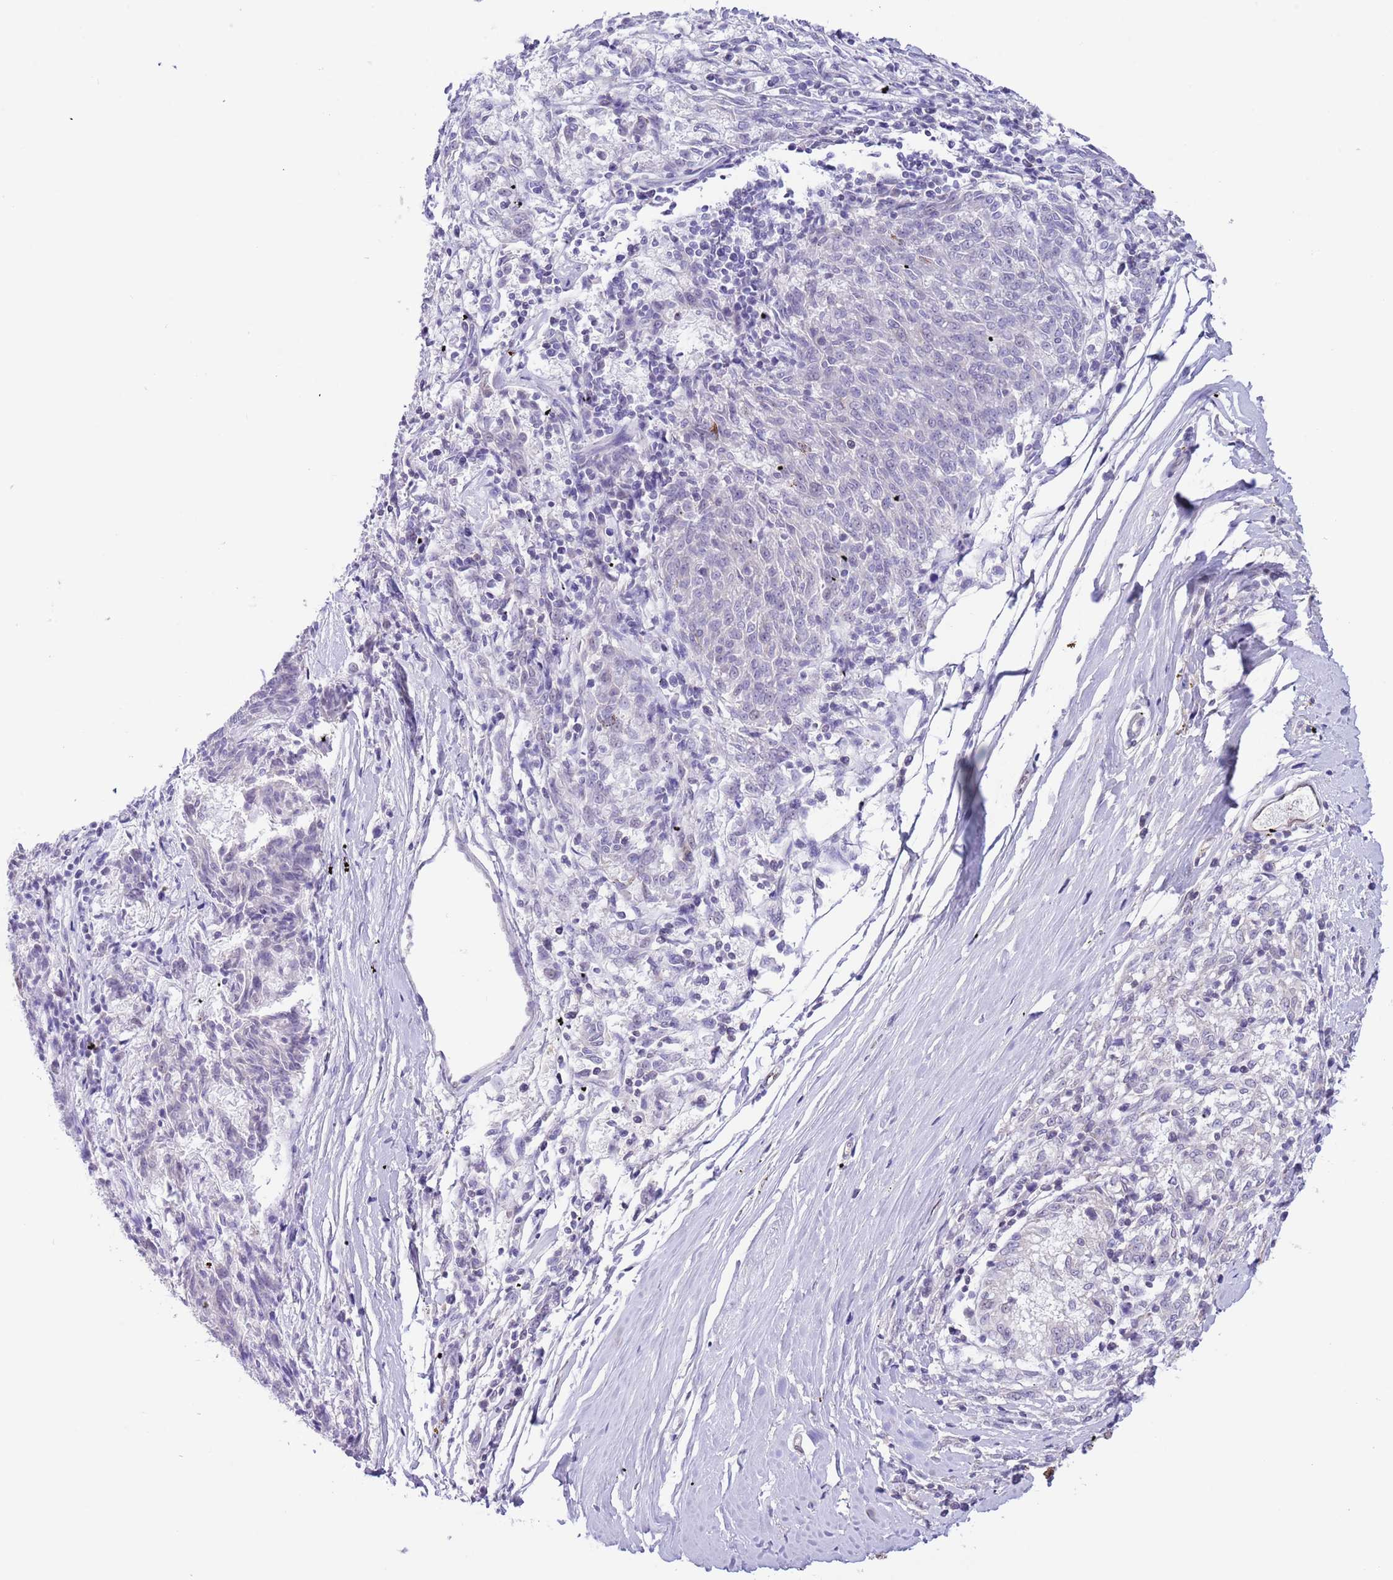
{"staining": {"intensity": "negative", "quantity": "none", "location": "none"}, "tissue": "melanoma", "cell_type": "Tumor cells", "image_type": "cancer", "snomed": [{"axis": "morphology", "description": "Malignant melanoma, NOS"}, {"axis": "topography", "description": "Skin"}], "caption": "High magnification brightfield microscopy of melanoma stained with DAB (brown) and counterstained with hematoxylin (blue): tumor cells show no significant staining. (Stains: DAB immunohistochemistry (IHC) with hematoxylin counter stain, Microscopy: brightfield microscopy at high magnification).", "gene": "EBPL", "patient": {"sex": "female", "age": 72}}